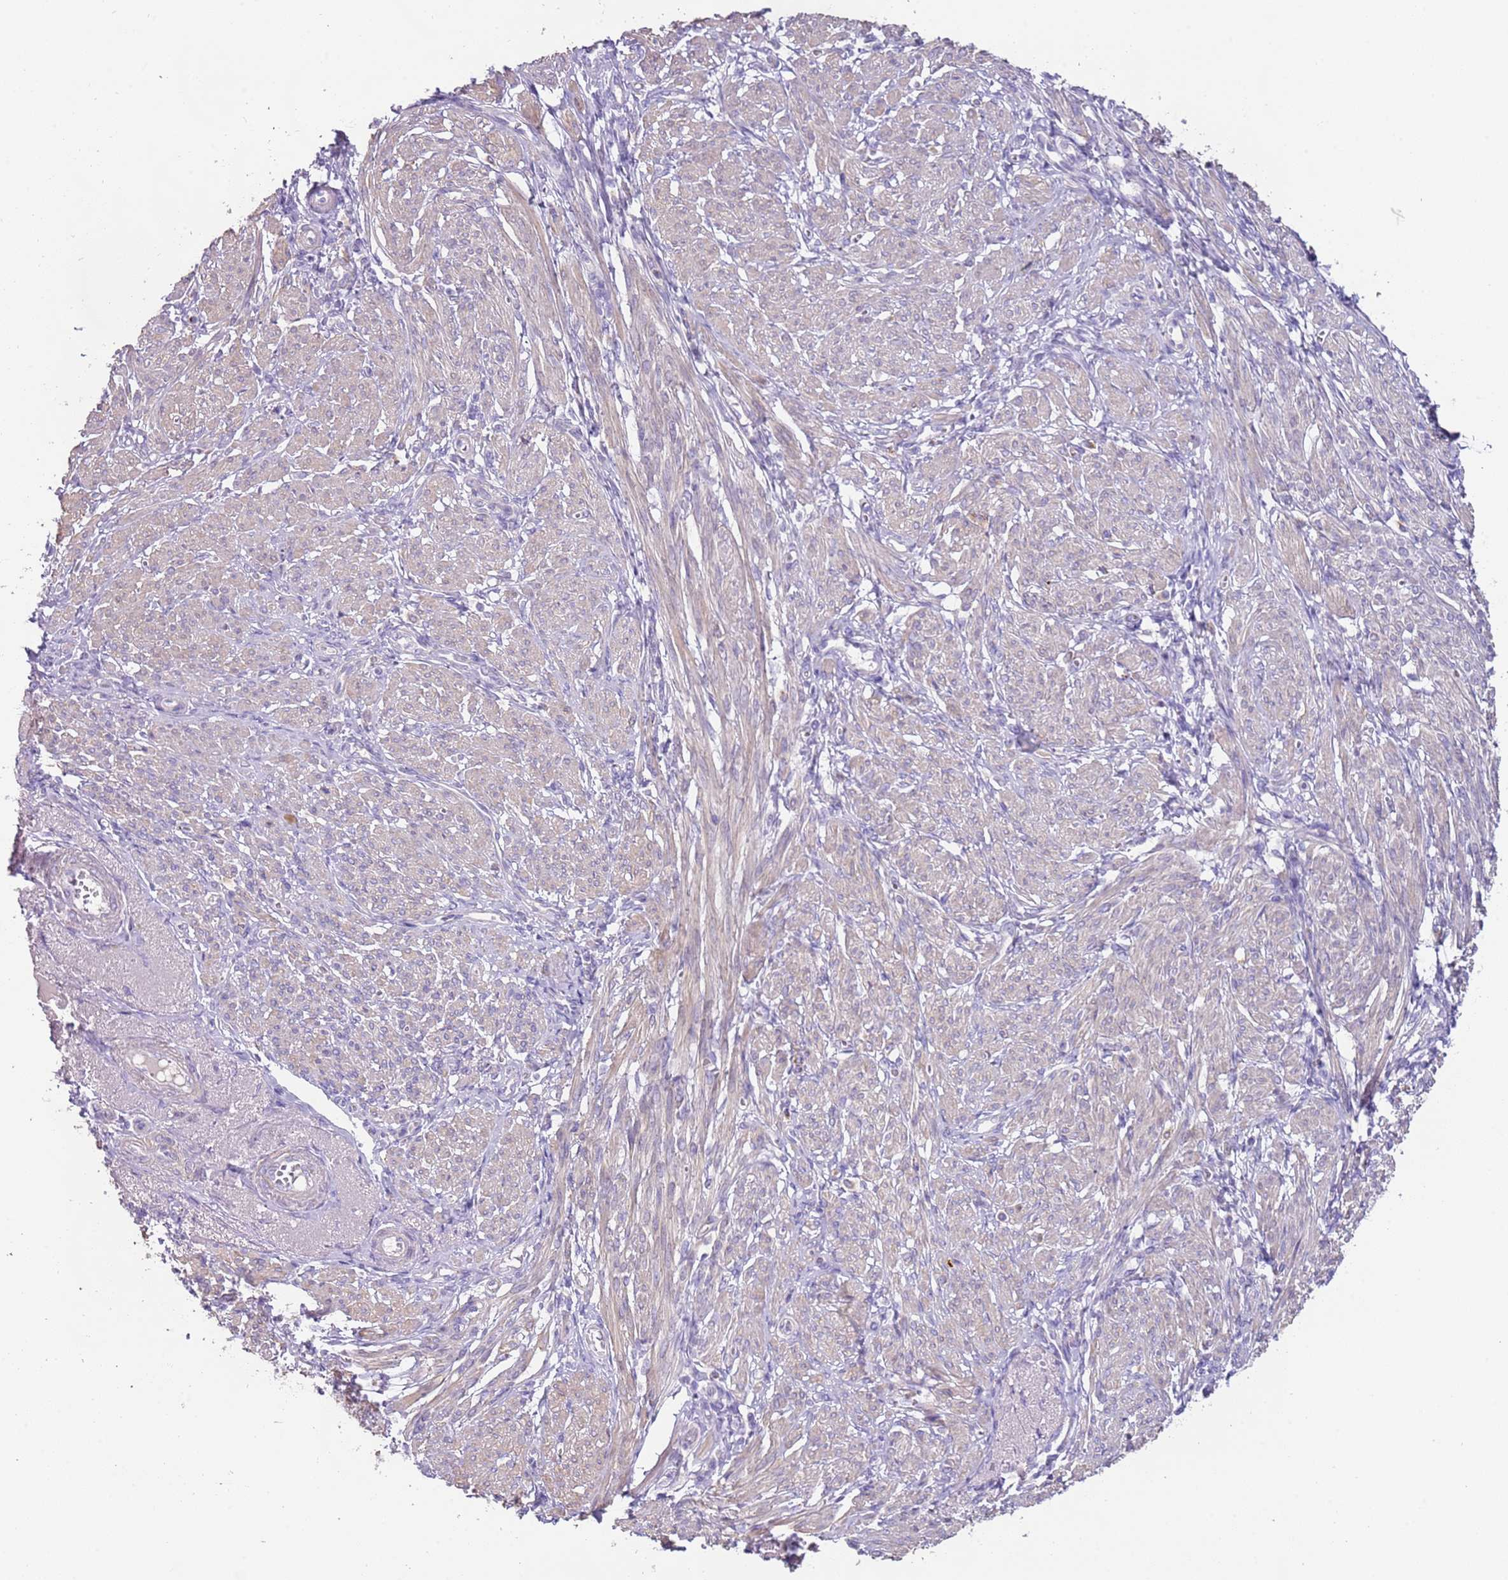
{"staining": {"intensity": "weak", "quantity": "25%-75%", "location": "cytoplasmic/membranous"}, "tissue": "smooth muscle", "cell_type": "Smooth muscle cells", "image_type": "normal", "snomed": [{"axis": "morphology", "description": "Normal tissue, NOS"}, {"axis": "topography", "description": "Smooth muscle"}], "caption": "Approximately 25%-75% of smooth muscle cells in benign smooth muscle exhibit weak cytoplasmic/membranous protein staining as visualized by brown immunohistochemical staining.", "gene": "LRRN3", "patient": {"sex": "female", "age": 39}}